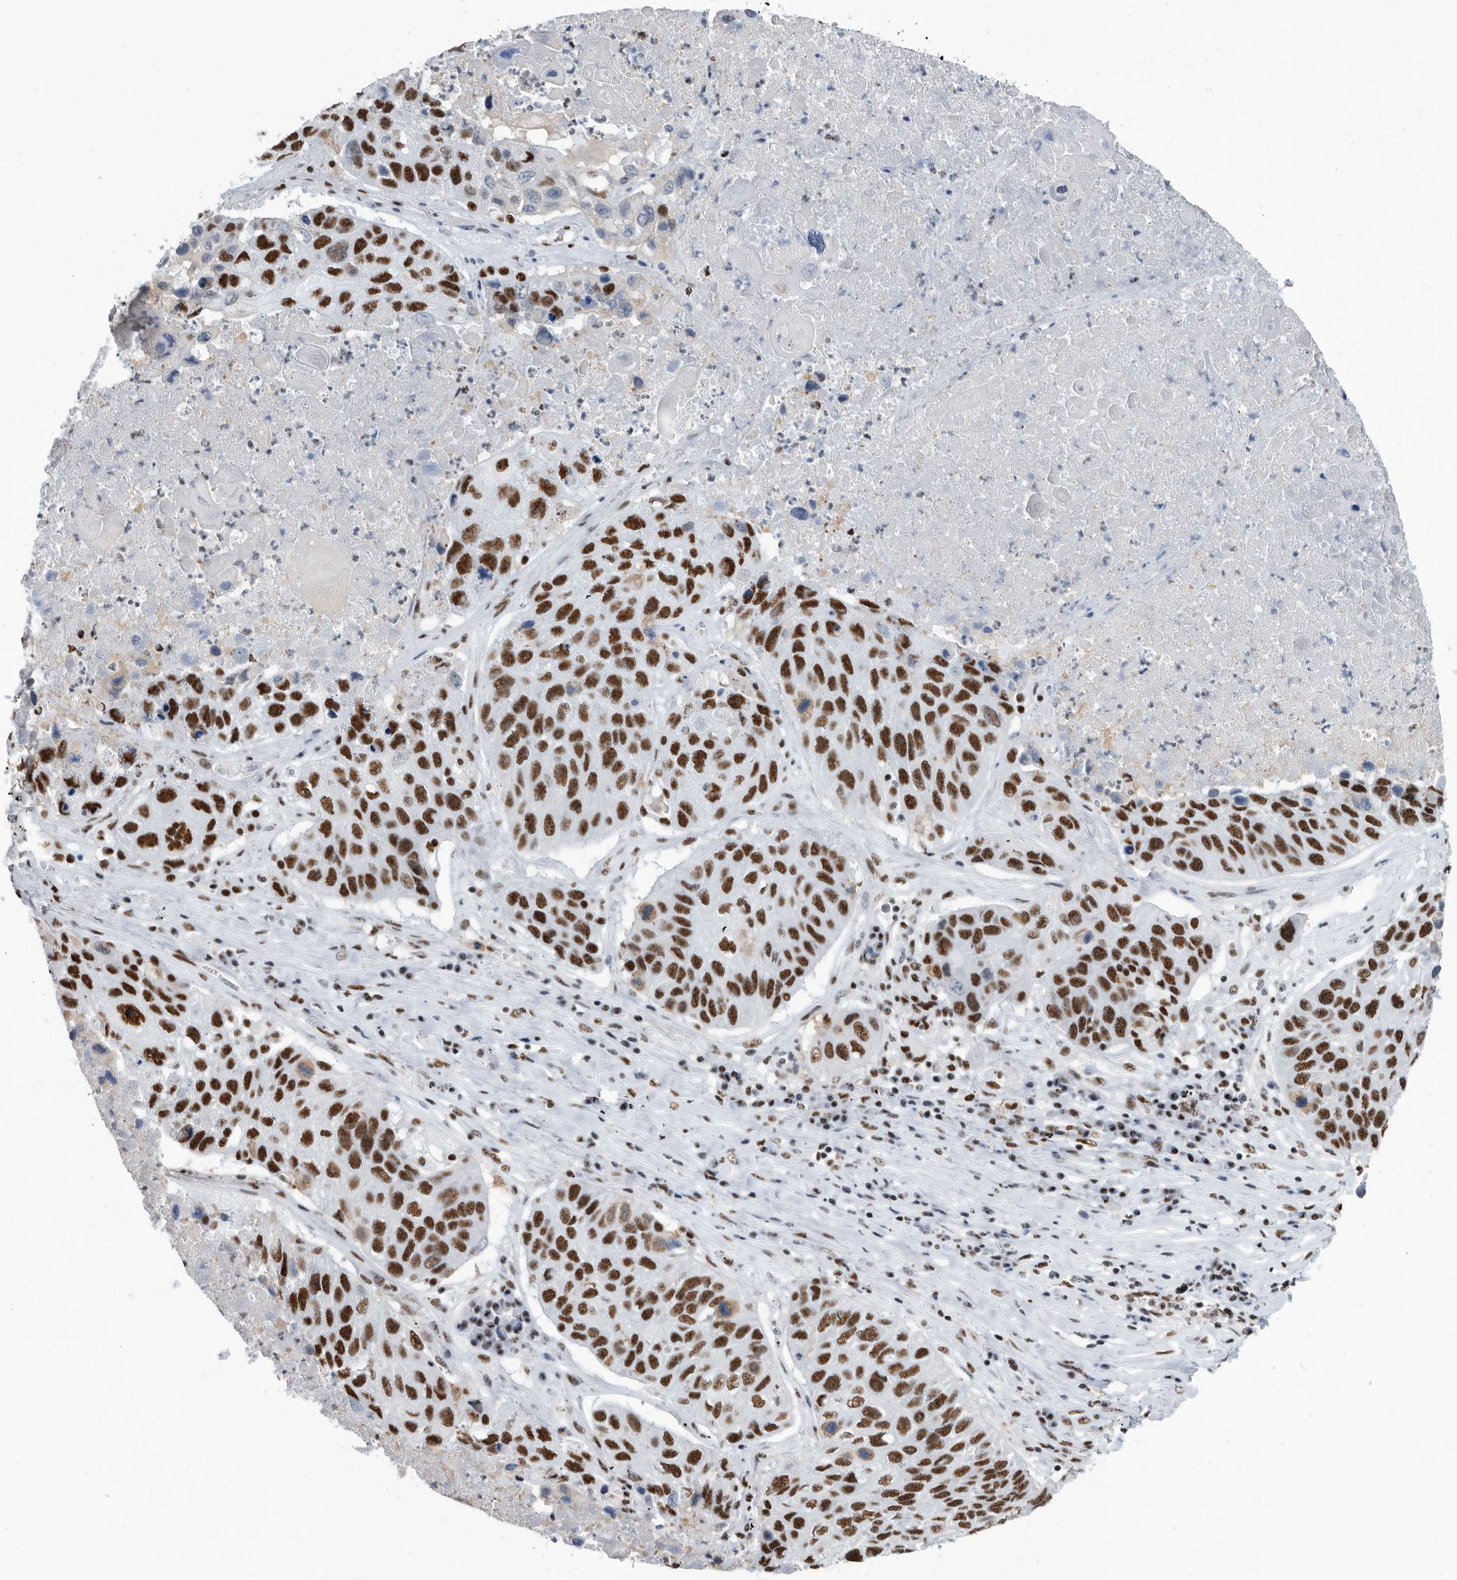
{"staining": {"intensity": "strong", "quantity": ">75%", "location": "nuclear"}, "tissue": "lung cancer", "cell_type": "Tumor cells", "image_type": "cancer", "snomed": [{"axis": "morphology", "description": "Squamous cell carcinoma, NOS"}, {"axis": "topography", "description": "Lung"}], "caption": "A micrograph of lung cancer stained for a protein displays strong nuclear brown staining in tumor cells.", "gene": "SF3A1", "patient": {"sex": "male", "age": 61}}